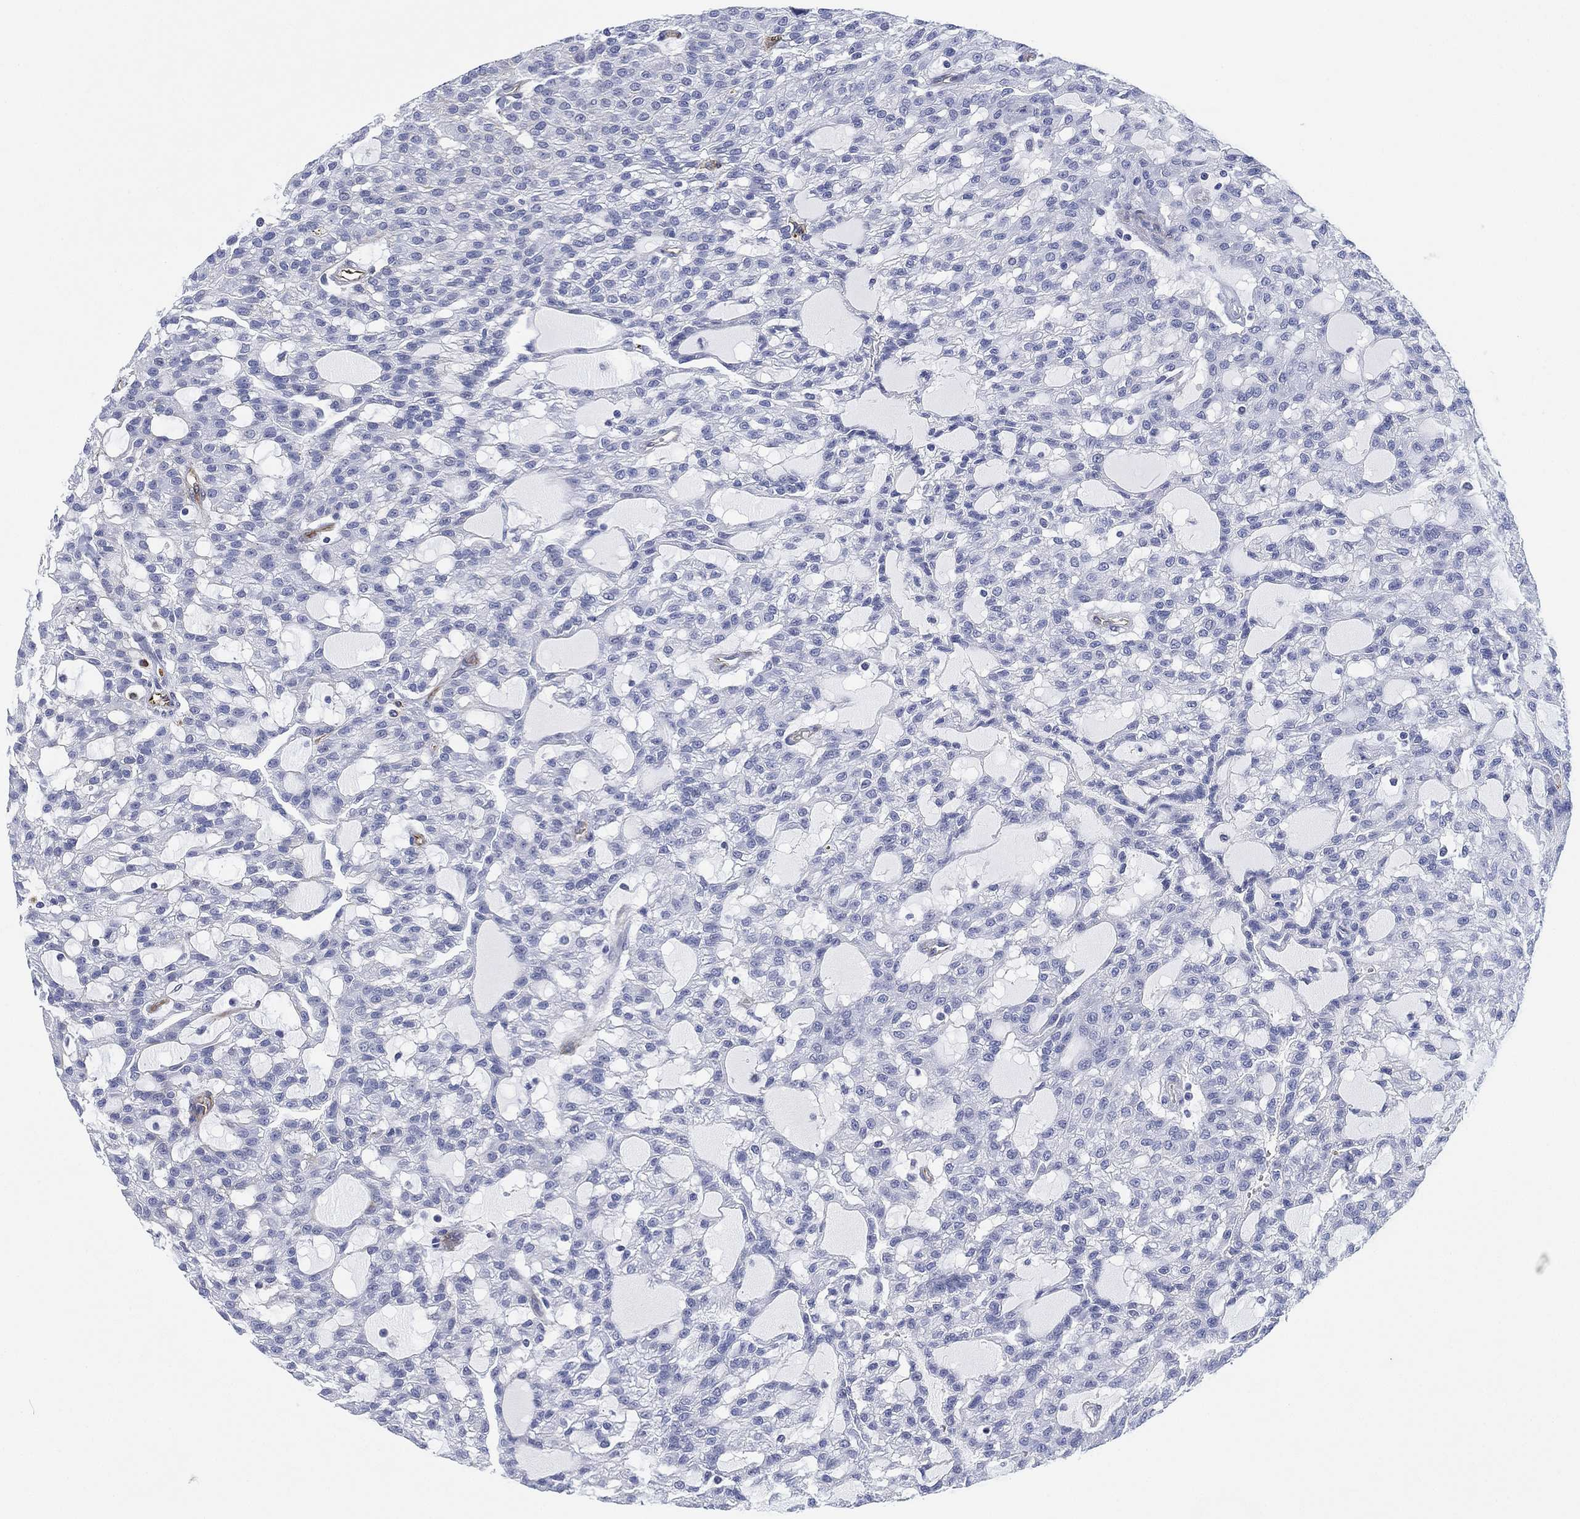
{"staining": {"intensity": "negative", "quantity": "none", "location": "none"}, "tissue": "renal cancer", "cell_type": "Tumor cells", "image_type": "cancer", "snomed": [{"axis": "morphology", "description": "Adenocarcinoma, NOS"}, {"axis": "topography", "description": "Kidney"}], "caption": "This is a photomicrograph of immunohistochemistry (IHC) staining of renal cancer, which shows no positivity in tumor cells.", "gene": "PSKH2", "patient": {"sex": "male", "age": 63}}